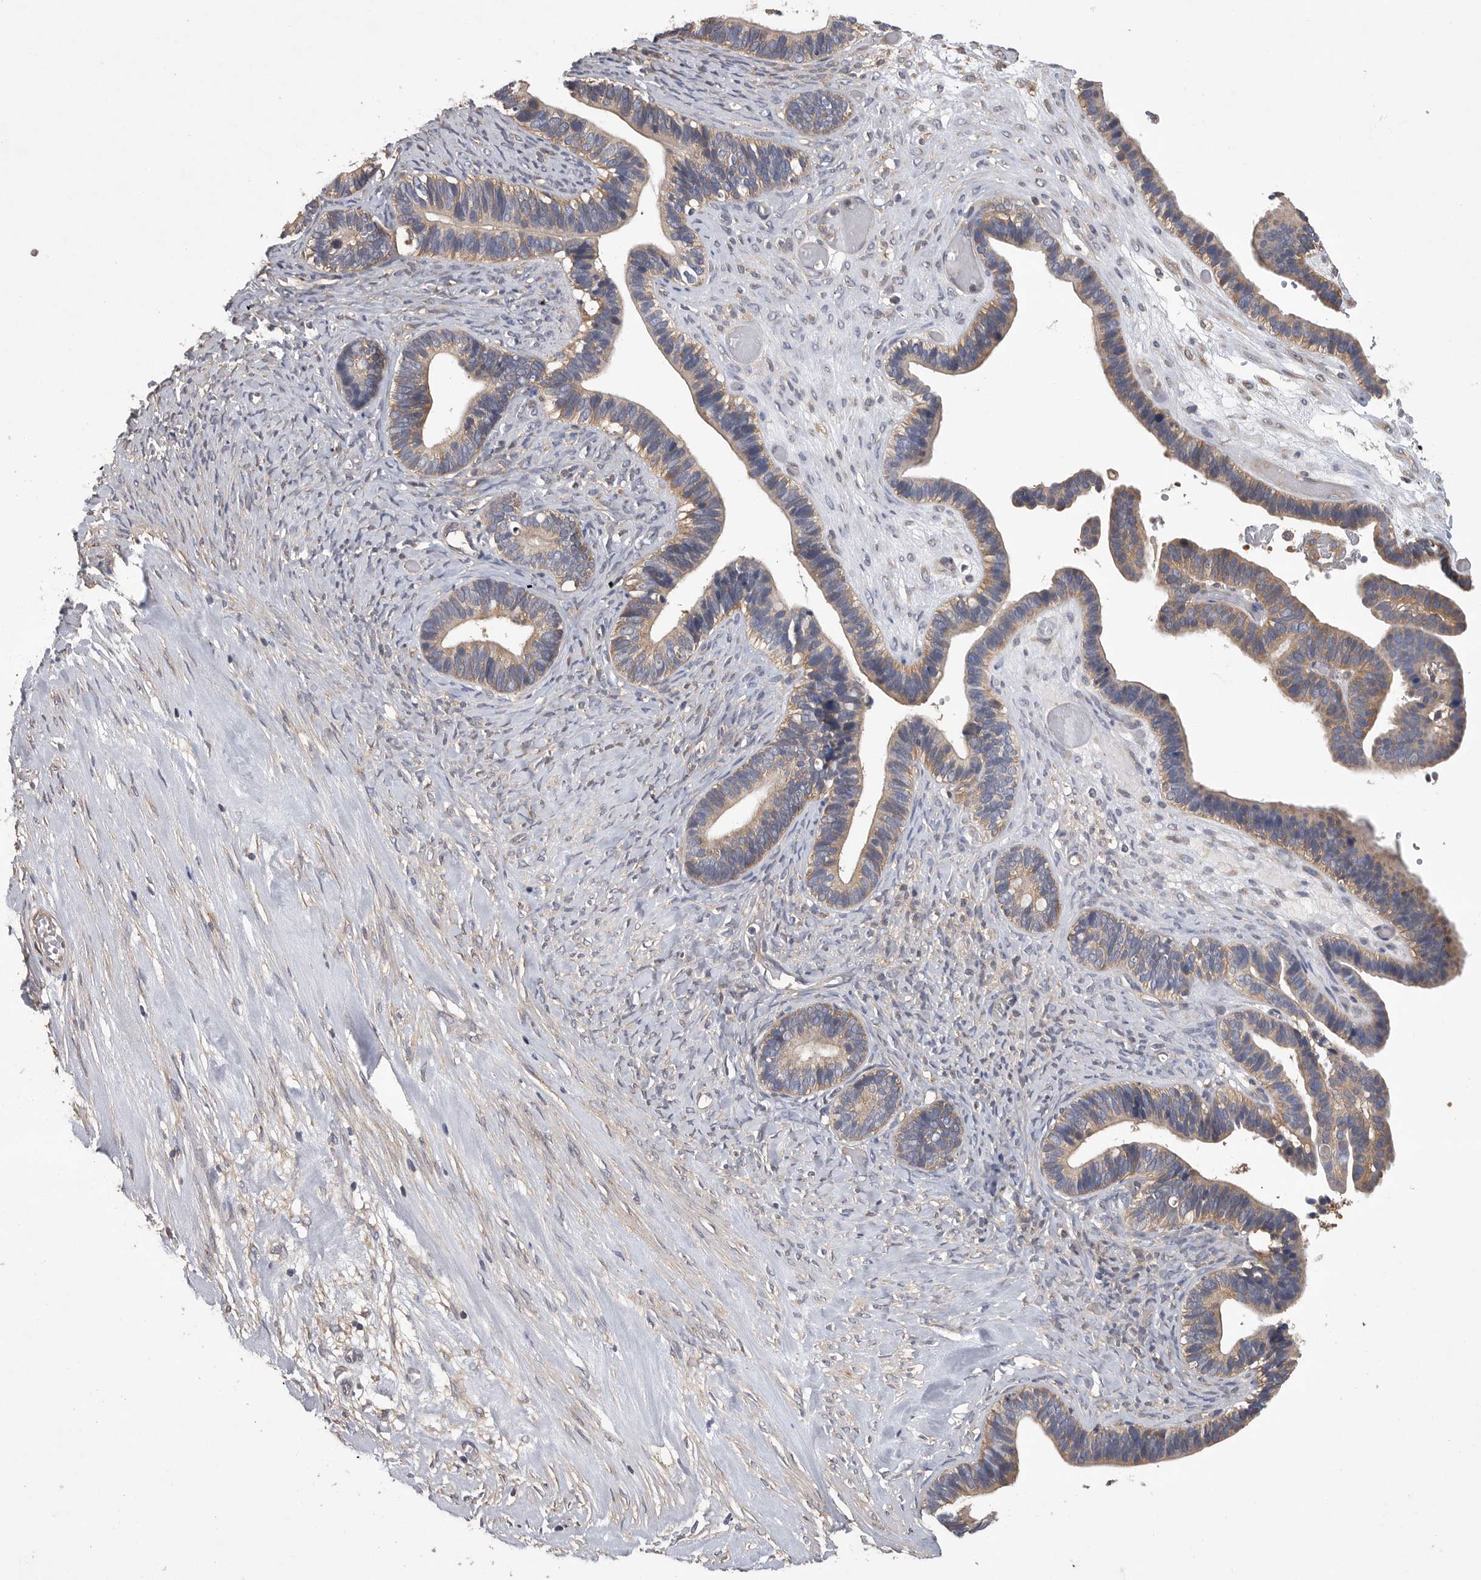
{"staining": {"intensity": "weak", "quantity": ">75%", "location": "cytoplasmic/membranous"}, "tissue": "ovarian cancer", "cell_type": "Tumor cells", "image_type": "cancer", "snomed": [{"axis": "morphology", "description": "Cystadenocarcinoma, serous, NOS"}, {"axis": "topography", "description": "Ovary"}], "caption": "Immunohistochemical staining of human ovarian cancer (serous cystadenocarcinoma) displays weak cytoplasmic/membranous protein staining in about >75% of tumor cells.", "gene": "OXR1", "patient": {"sex": "female", "age": 56}}